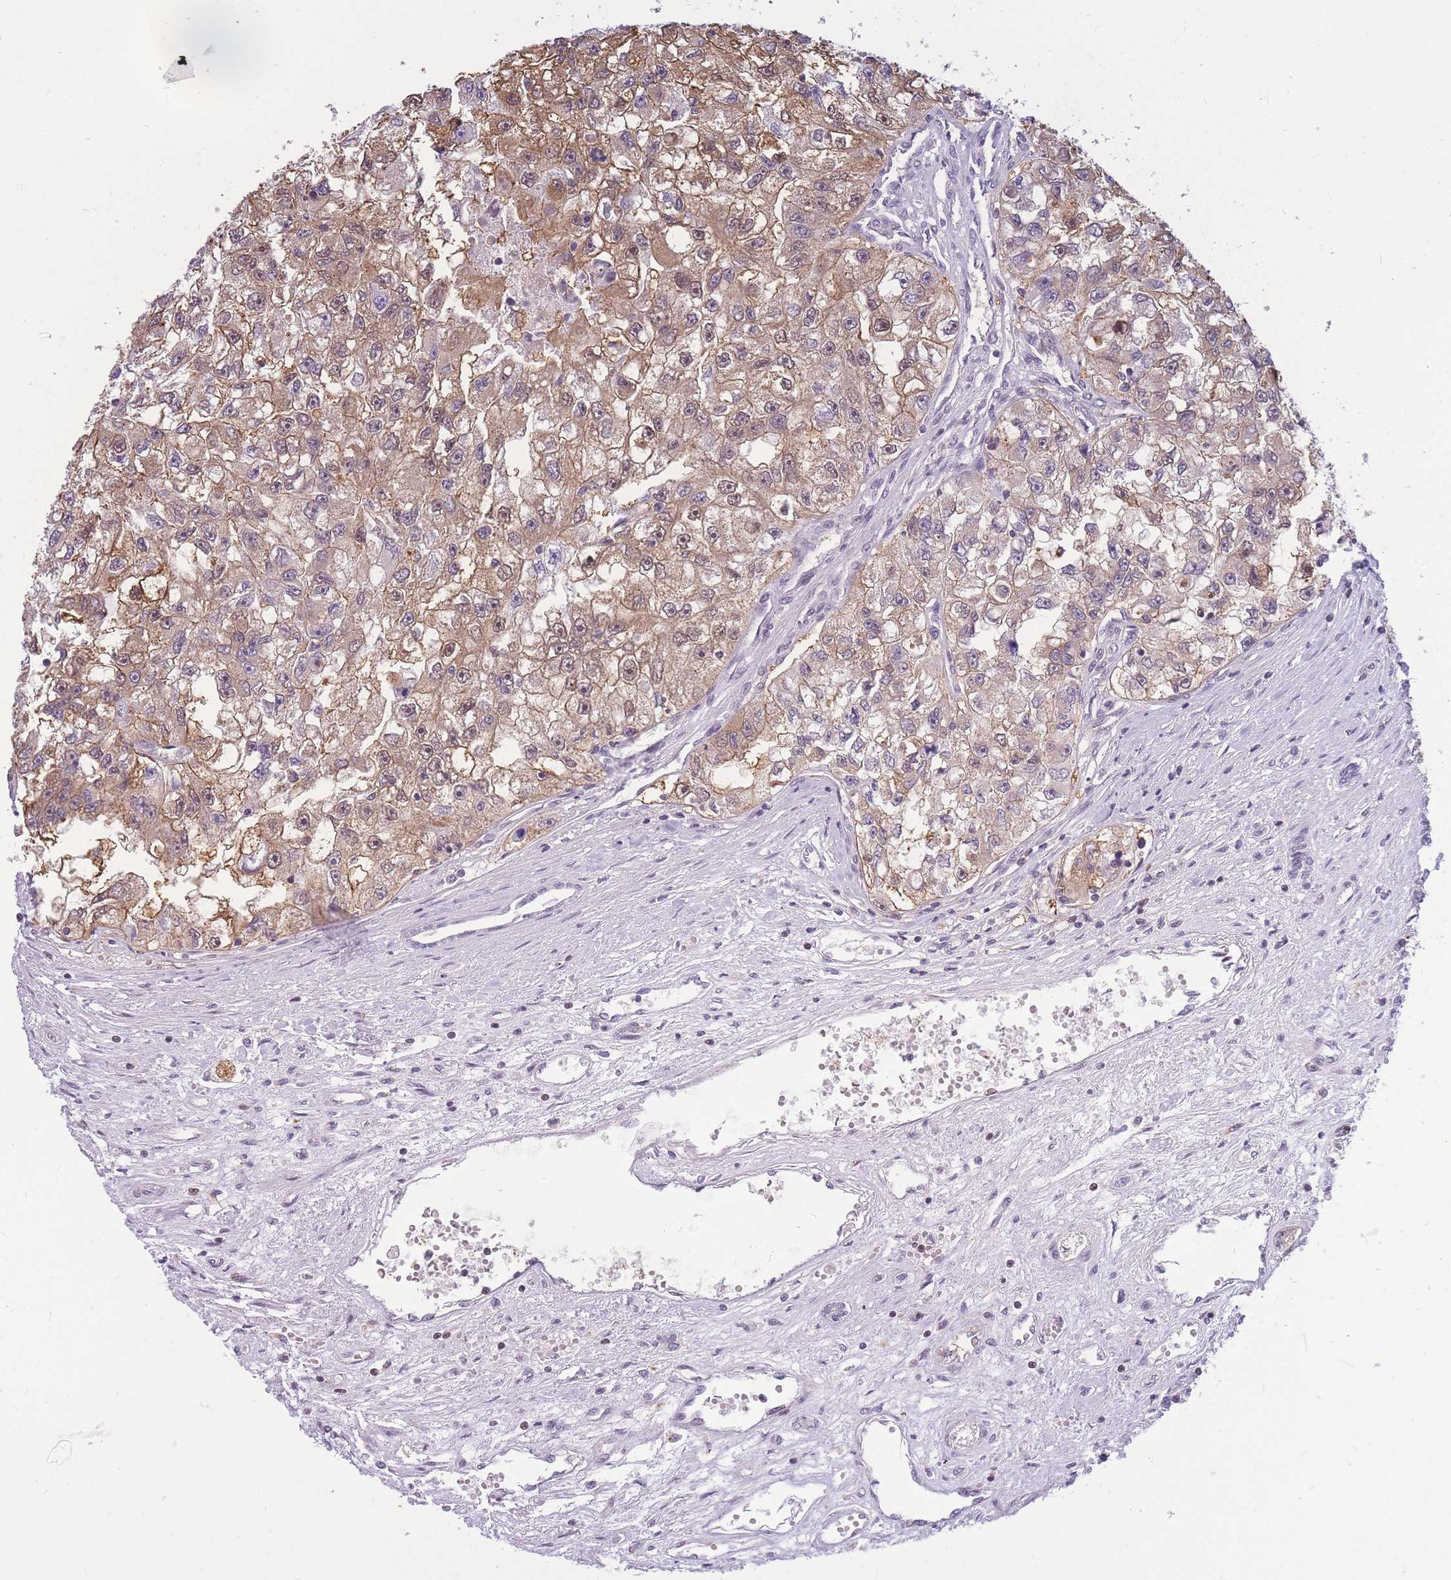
{"staining": {"intensity": "moderate", "quantity": ">75%", "location": "cytoplasmic/membranous,nuclear"}, "tissue": "renal cancer", "cell_type": "Tumor cells", "image_type": "cancer", "snomed": [{"axis": "morphology", "description": "Adenocarcinoma, NOS"}, {"axis": "topography", "description": "Kidney"}], "caption": "Immunohistochemistry photomicrograph of human renal cancer stained for a protein (brown), which exhibits medium levels of moderate cytoplasmic/membranous and nuclear expression in about >75% of tumor cells.", "gene": "CRACD", "patient": {"sex": "male", "age": 63}}